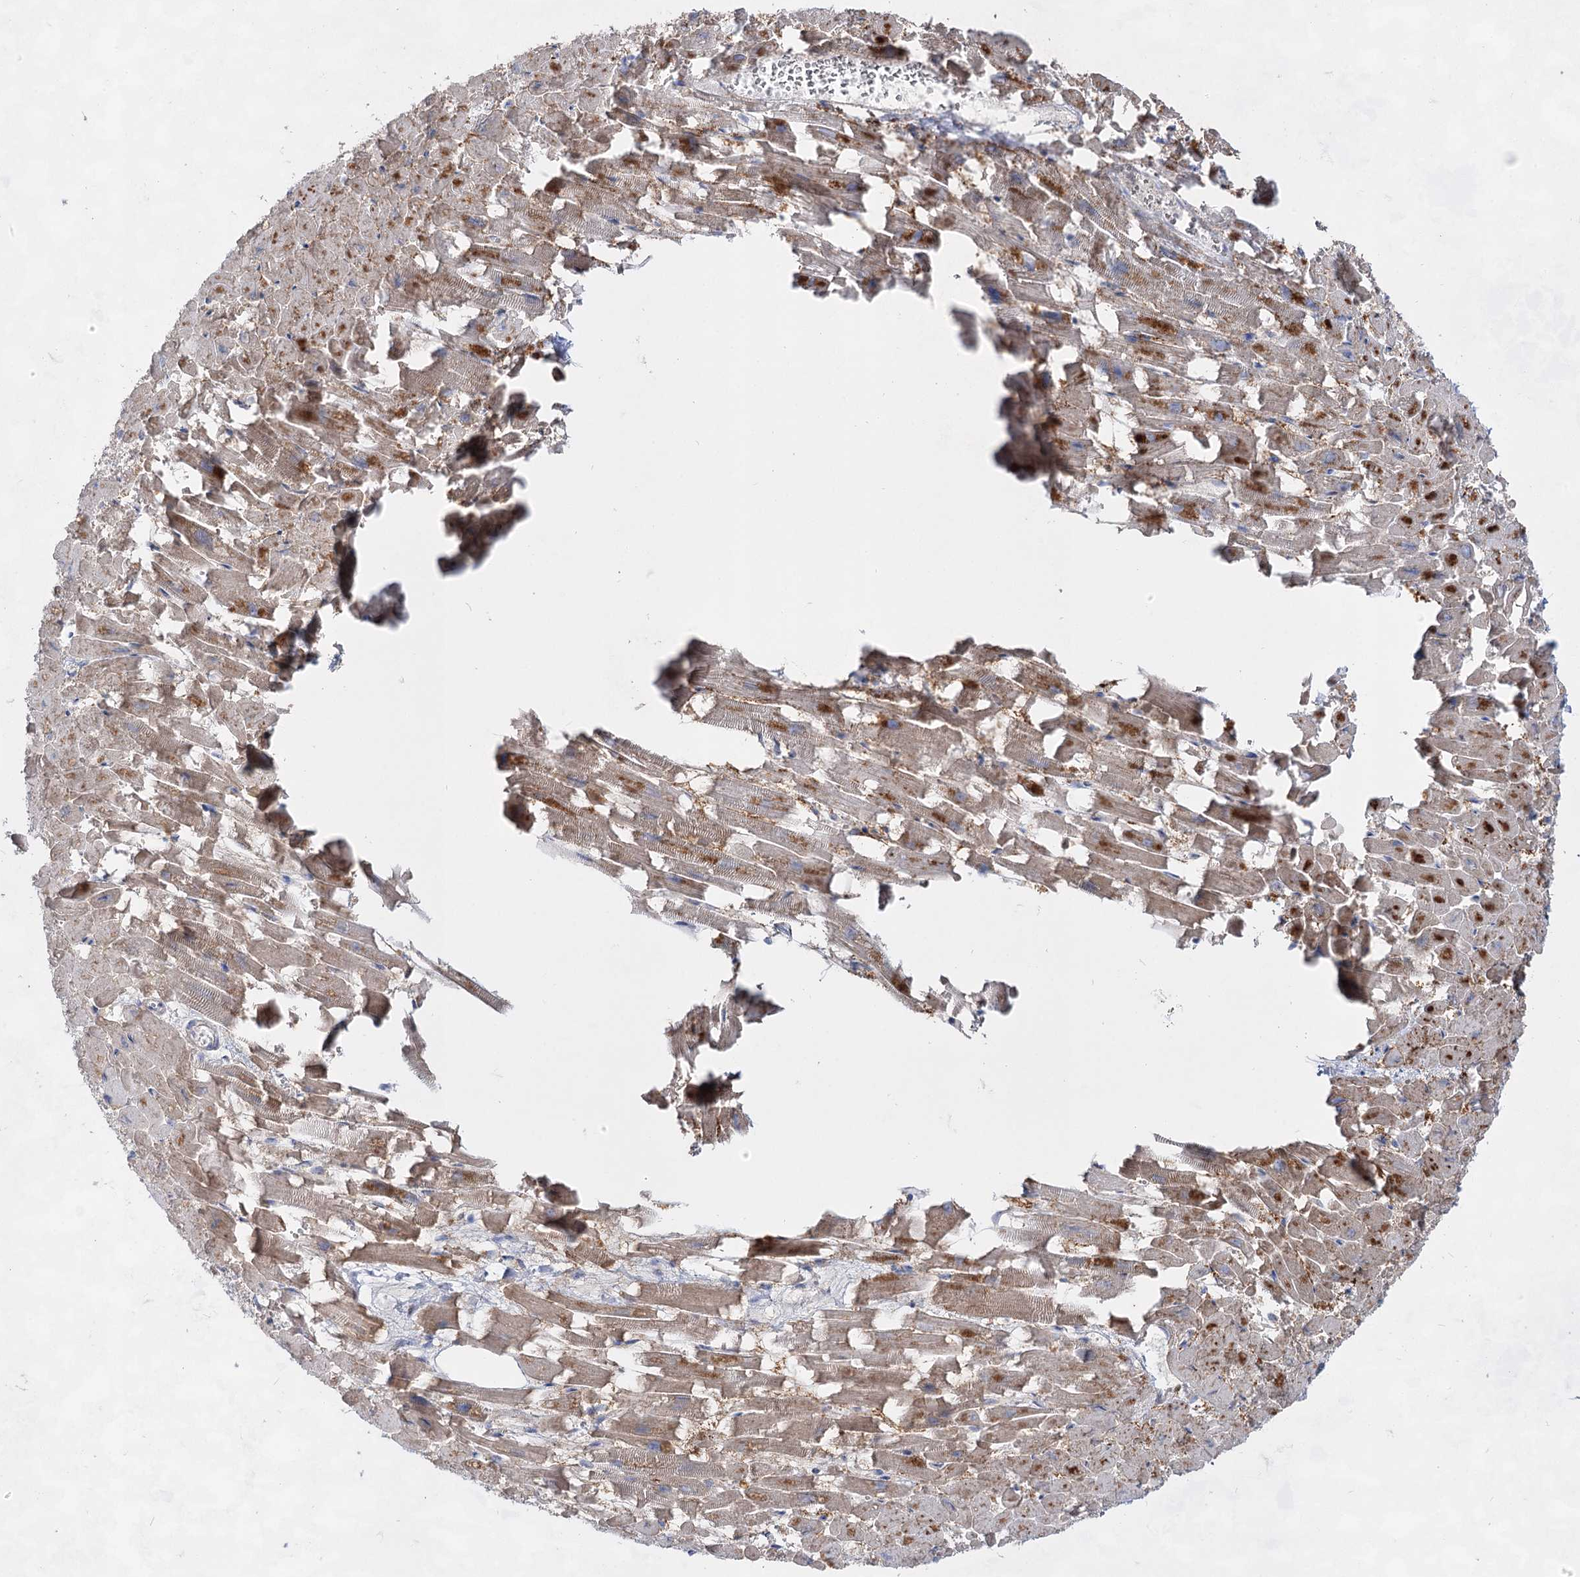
{"staining": {"intensity": "weak", "quantity": "<25%", "location": "cytoplasmic/membranous"}, "tissue": "heart muscle", "cell_type": "Cardiomyocytes", "image_type": "normal", "snomed": [{"axis": "morphology", "description": "Normal tissue, NOS"}, {"axis": "topography", "description": "Heart"}], "caption": "Benign heart muscle was stained to show a protein in brown. There is no significant expression in cardiomyocytes. (DAB (3,3'-diaminobenzidine) immunohistochemistry with hematoxylin counter stain).", "gene": "ACRV1", "patient": {"sex": "female", "age": 64}}